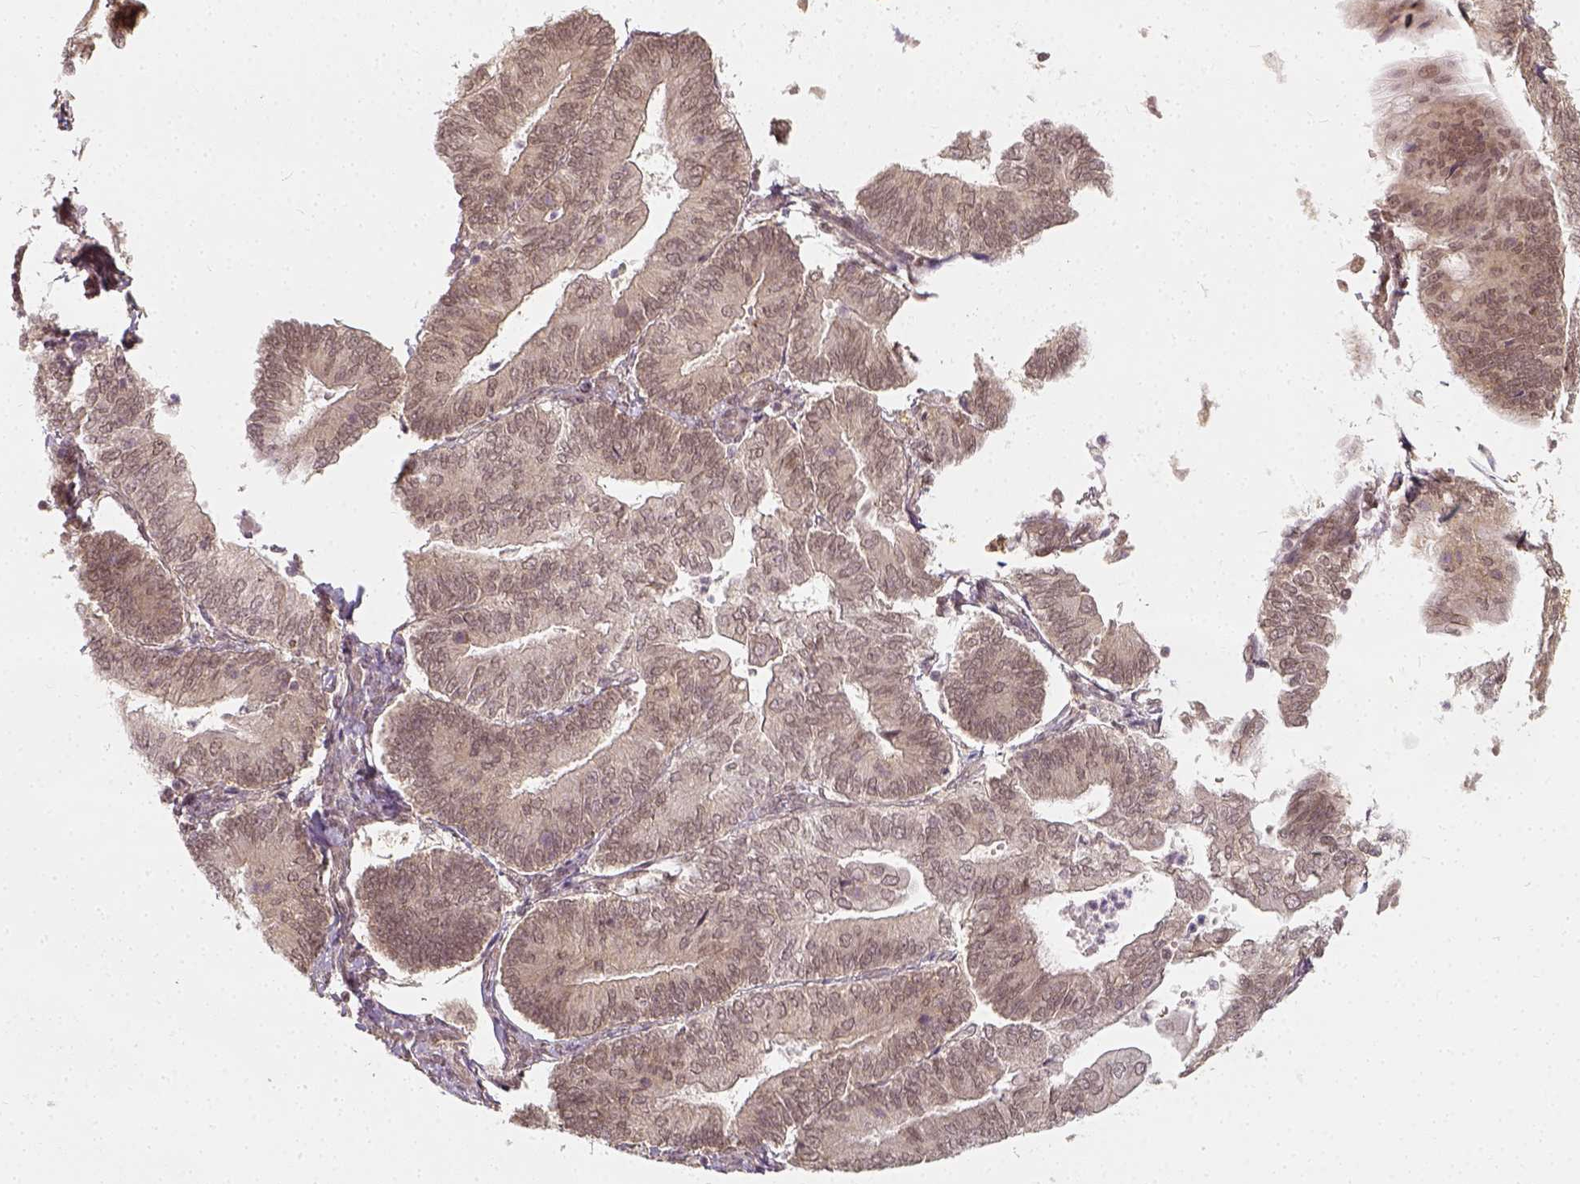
{"staining": {"intensity": "weak", "quantity": "<25%", "location": "cytoplasmic/membranous"}, "tissue": "endometrial cancer", "cell_type": "Tumor cells", "image_type": "cancer", "snomed": [{"axis": "morphology", "description": "Adenocarcinoma, NOS"}, {"axis": "topography", "description": "Endometrium"}], "caption": "A high-resolution photomicrograph shows IHC staining of endometrial adenocarcinoma, which shows no significant positivity in tumor cells.", "gene": "ZMAT3", "patient": {"sex": "female", "age": 65}}